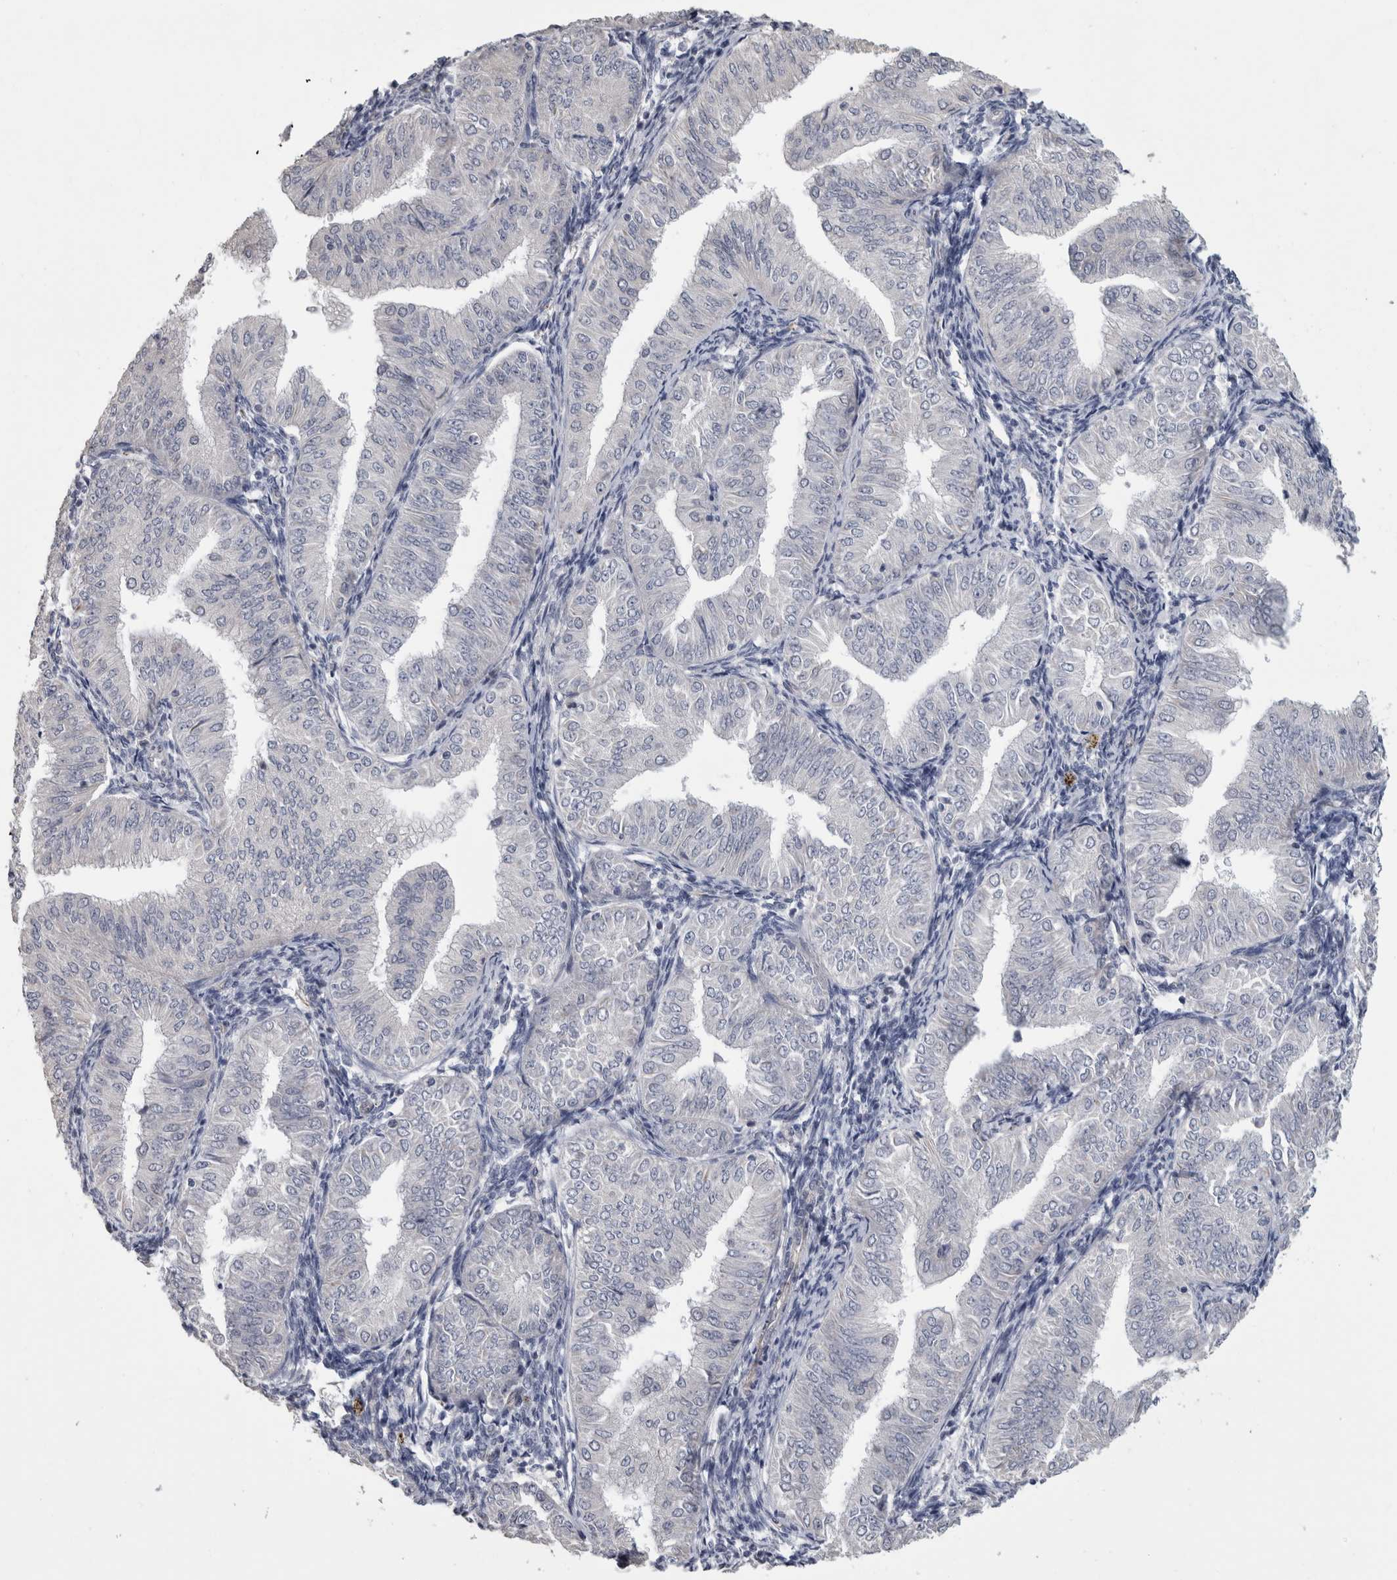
{"staining": {"intensity": "negative", "quantity": "none", "location": "none"}, "tissue": "endometrial cancer", "cell_type": "Tumor cells", "image_type": "cancer", "snomed": [{"axis": "morphology", "description": "Normal tissue, NOS"}, {"axis": "morphology", "description": "Adenocarcinoma, NOS"}, {"axis": "topography", "description": "Endometrium"}], "caption": "An IHC image of endometrial cancer is shown. There is no staining in tumor cells of endometrial cancer.", "gene": "ACOT7", "patient": {"sex": "female", "age": 53}}